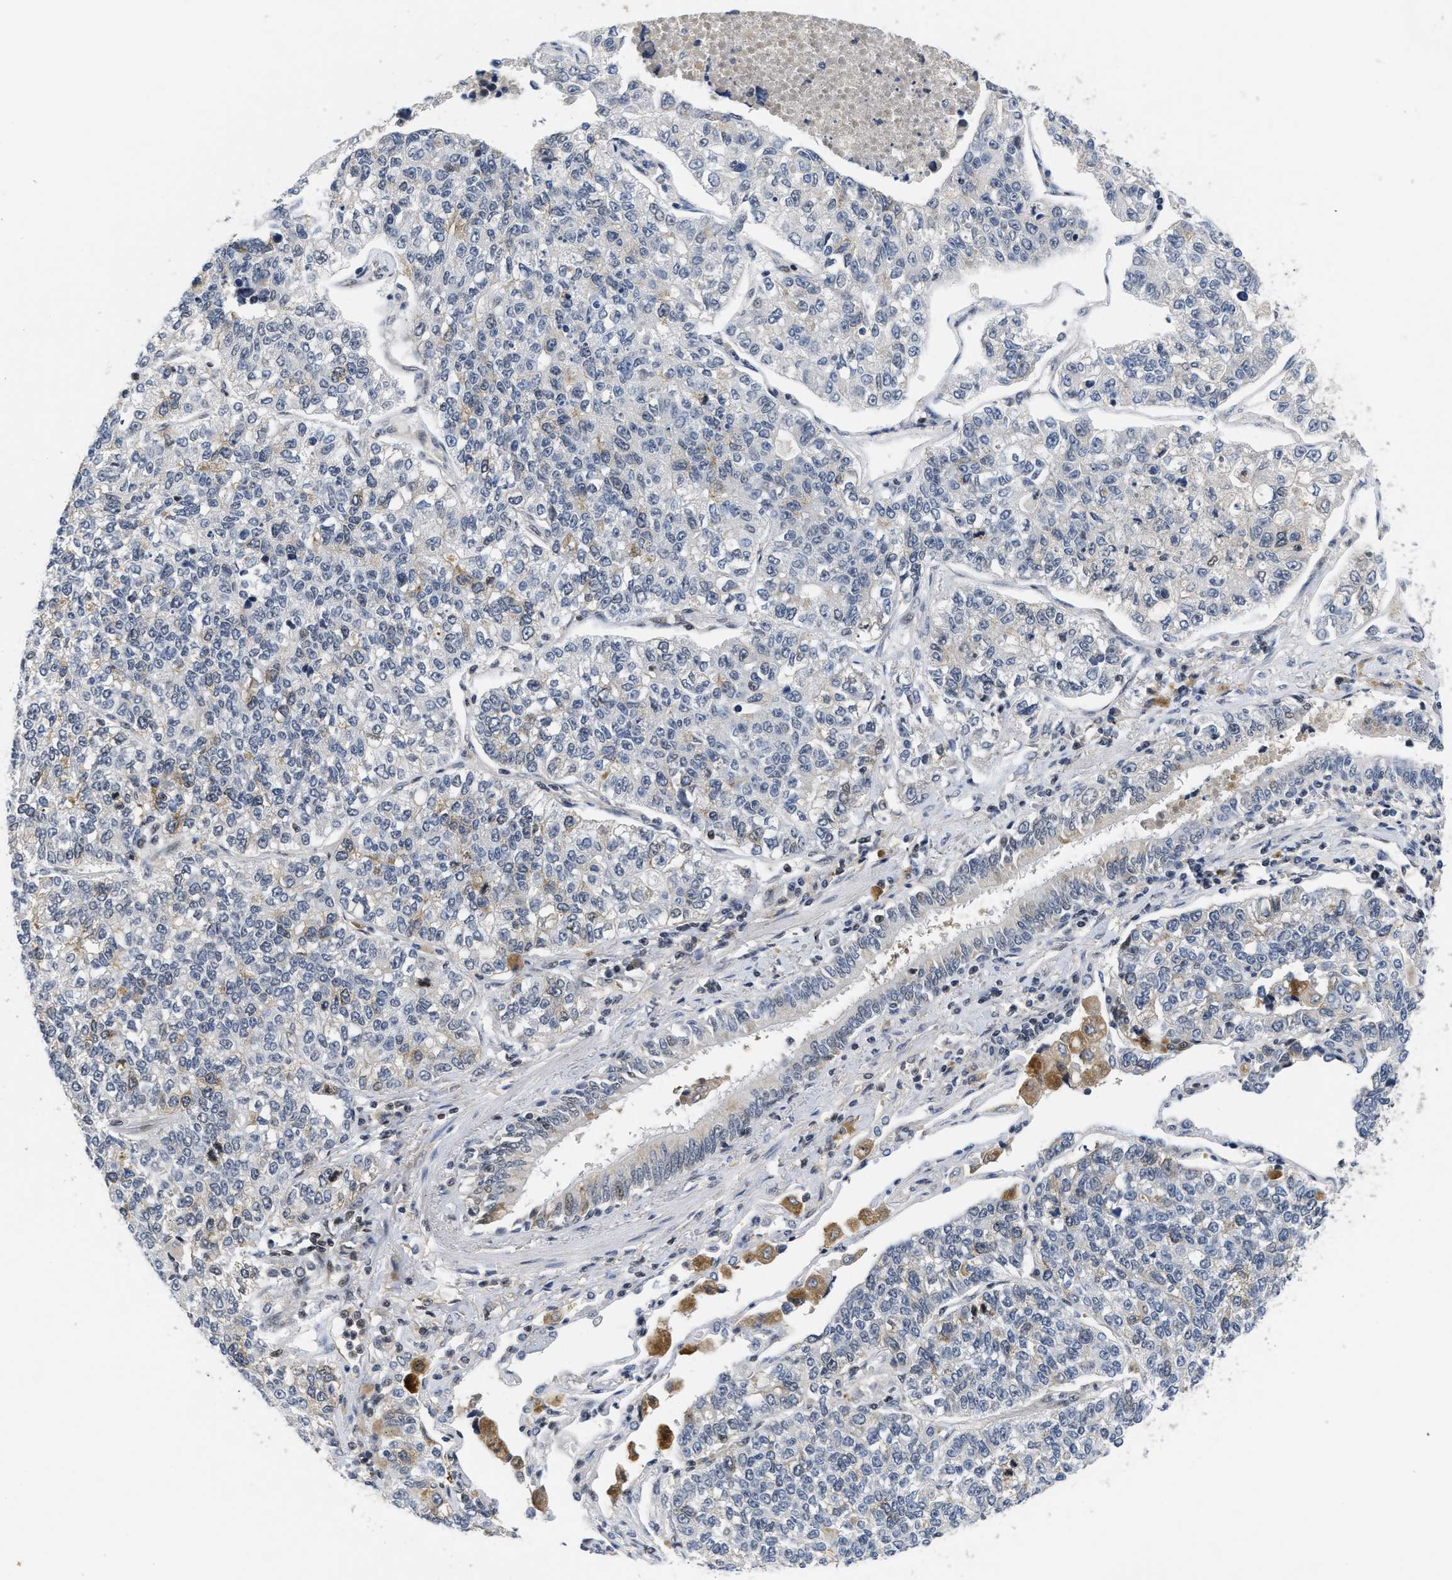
{"staining": {"intensity": "moderate", "quantity": "<25%", "location": "cytoplasmic/membranous"}, "tissue": "lung cancer", "cell_type": "Tumor cells", "image_type": "cancer", "snomed": [{"axis": "morphology", "description": "Adenocarcinoma, NOS"}, {"axis": "topography", "description": "Lung"}], "caption": "A photomicrograph showing moderate cytoplasmic/membranous expression in about <25% of tumor cells in lung cancer (adenocarcinoma), as visualized by brown immunohistochemical staining.", "gene": "HIF1A", "patient": {"sex": "male", "age": 49}}